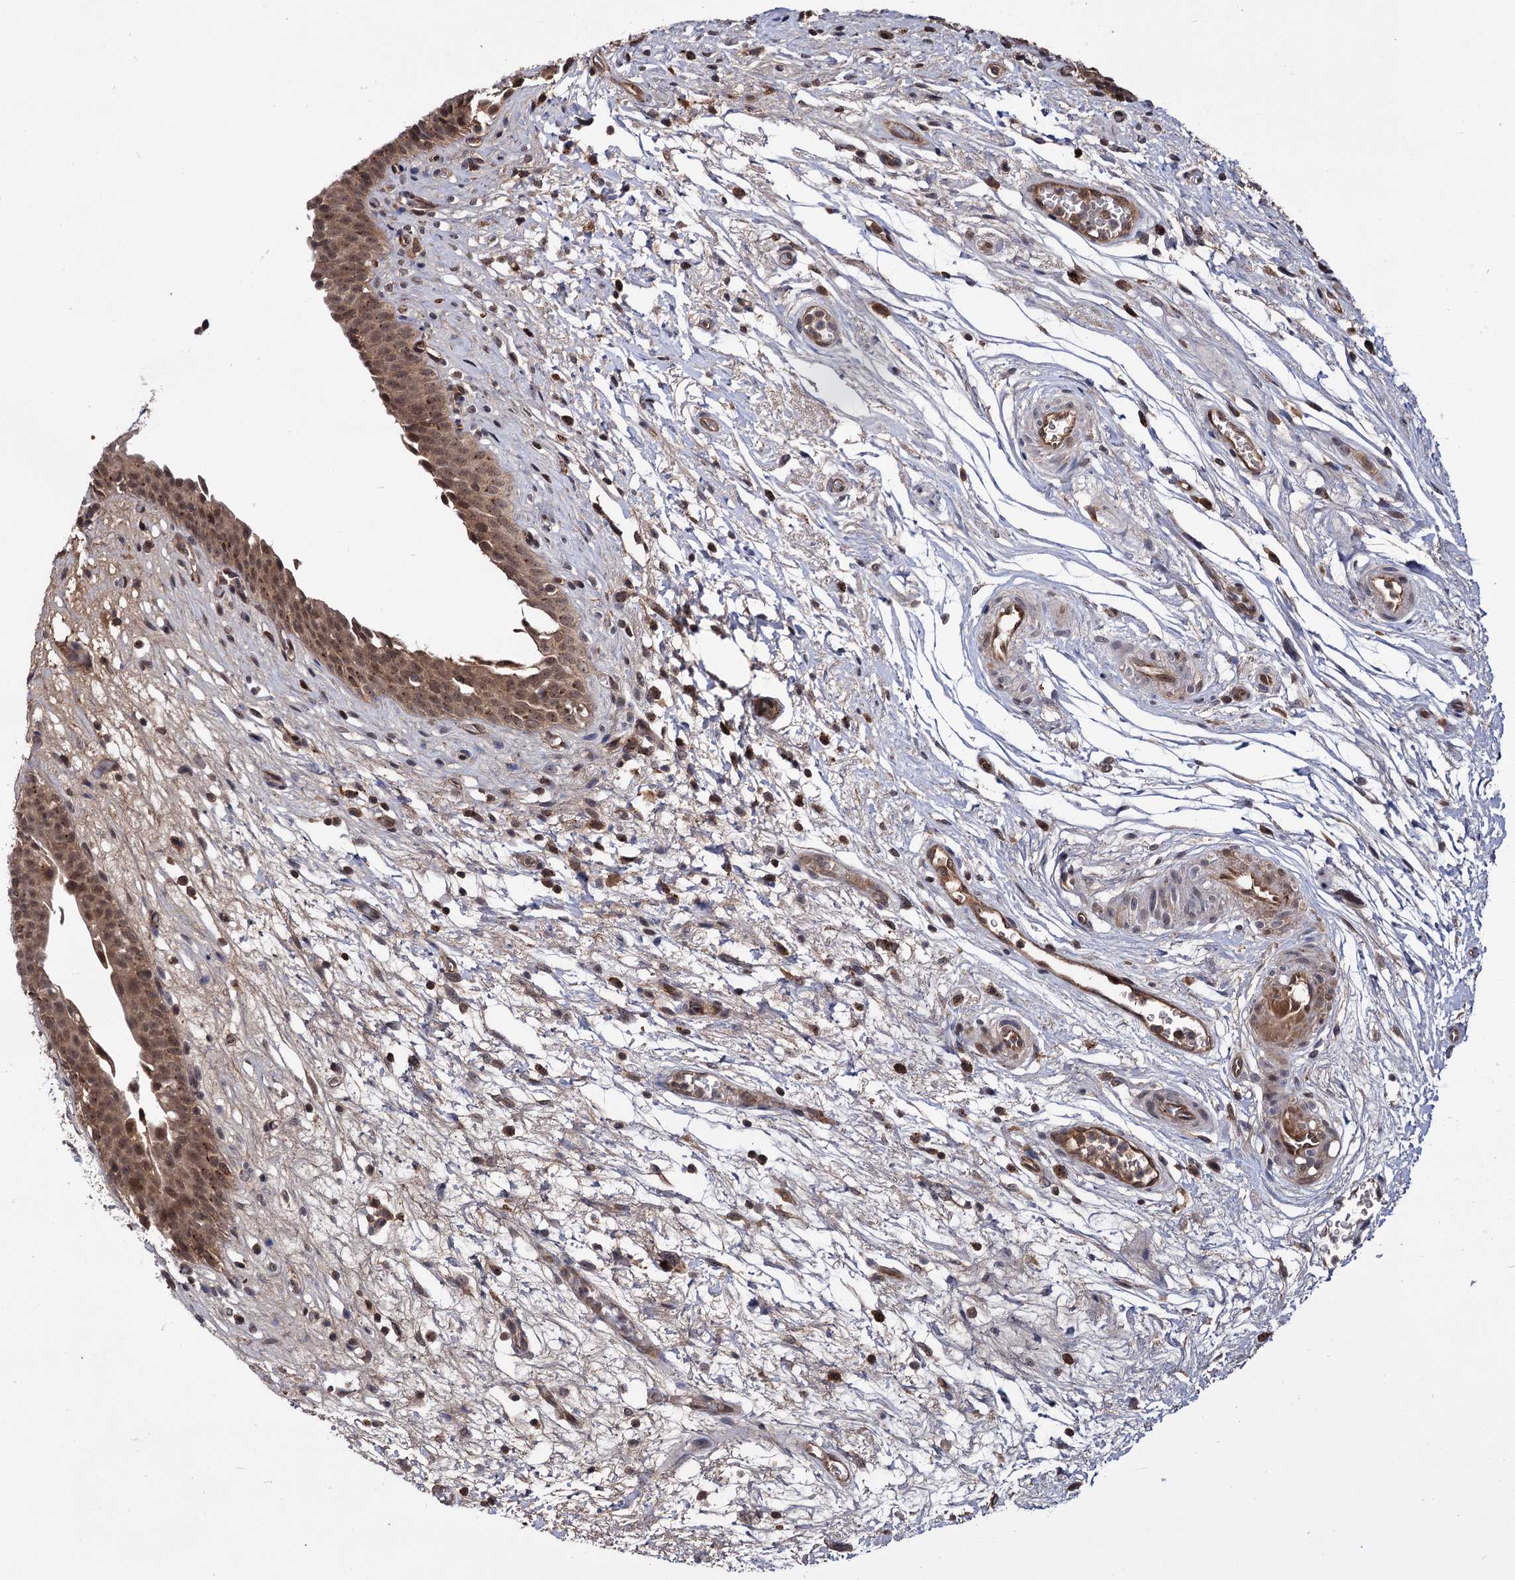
{"staining": {"intensity": "moderate", "quantity": ">75%", "location": "cytoplasmic/membranous,nuclear"}, "tissue": "urinary bladder", "cell_type": "Urothelial cells", "image_type": "normal", "snomed": [{"axis": "morphology", "description": "Normal tissue, NOS"}, {"axis": "topography", "description": "Urinary bladder"}], "caption": "A photomicrograph showing moderate cytoplasmic/membranous,nuclear expression in about >75% of urothelial cells in normal urinary bladder, as visualized by brown immunohistochemical staining.", "gene": "MICAL2", "patient": {"sex": "male", "age": 83}}